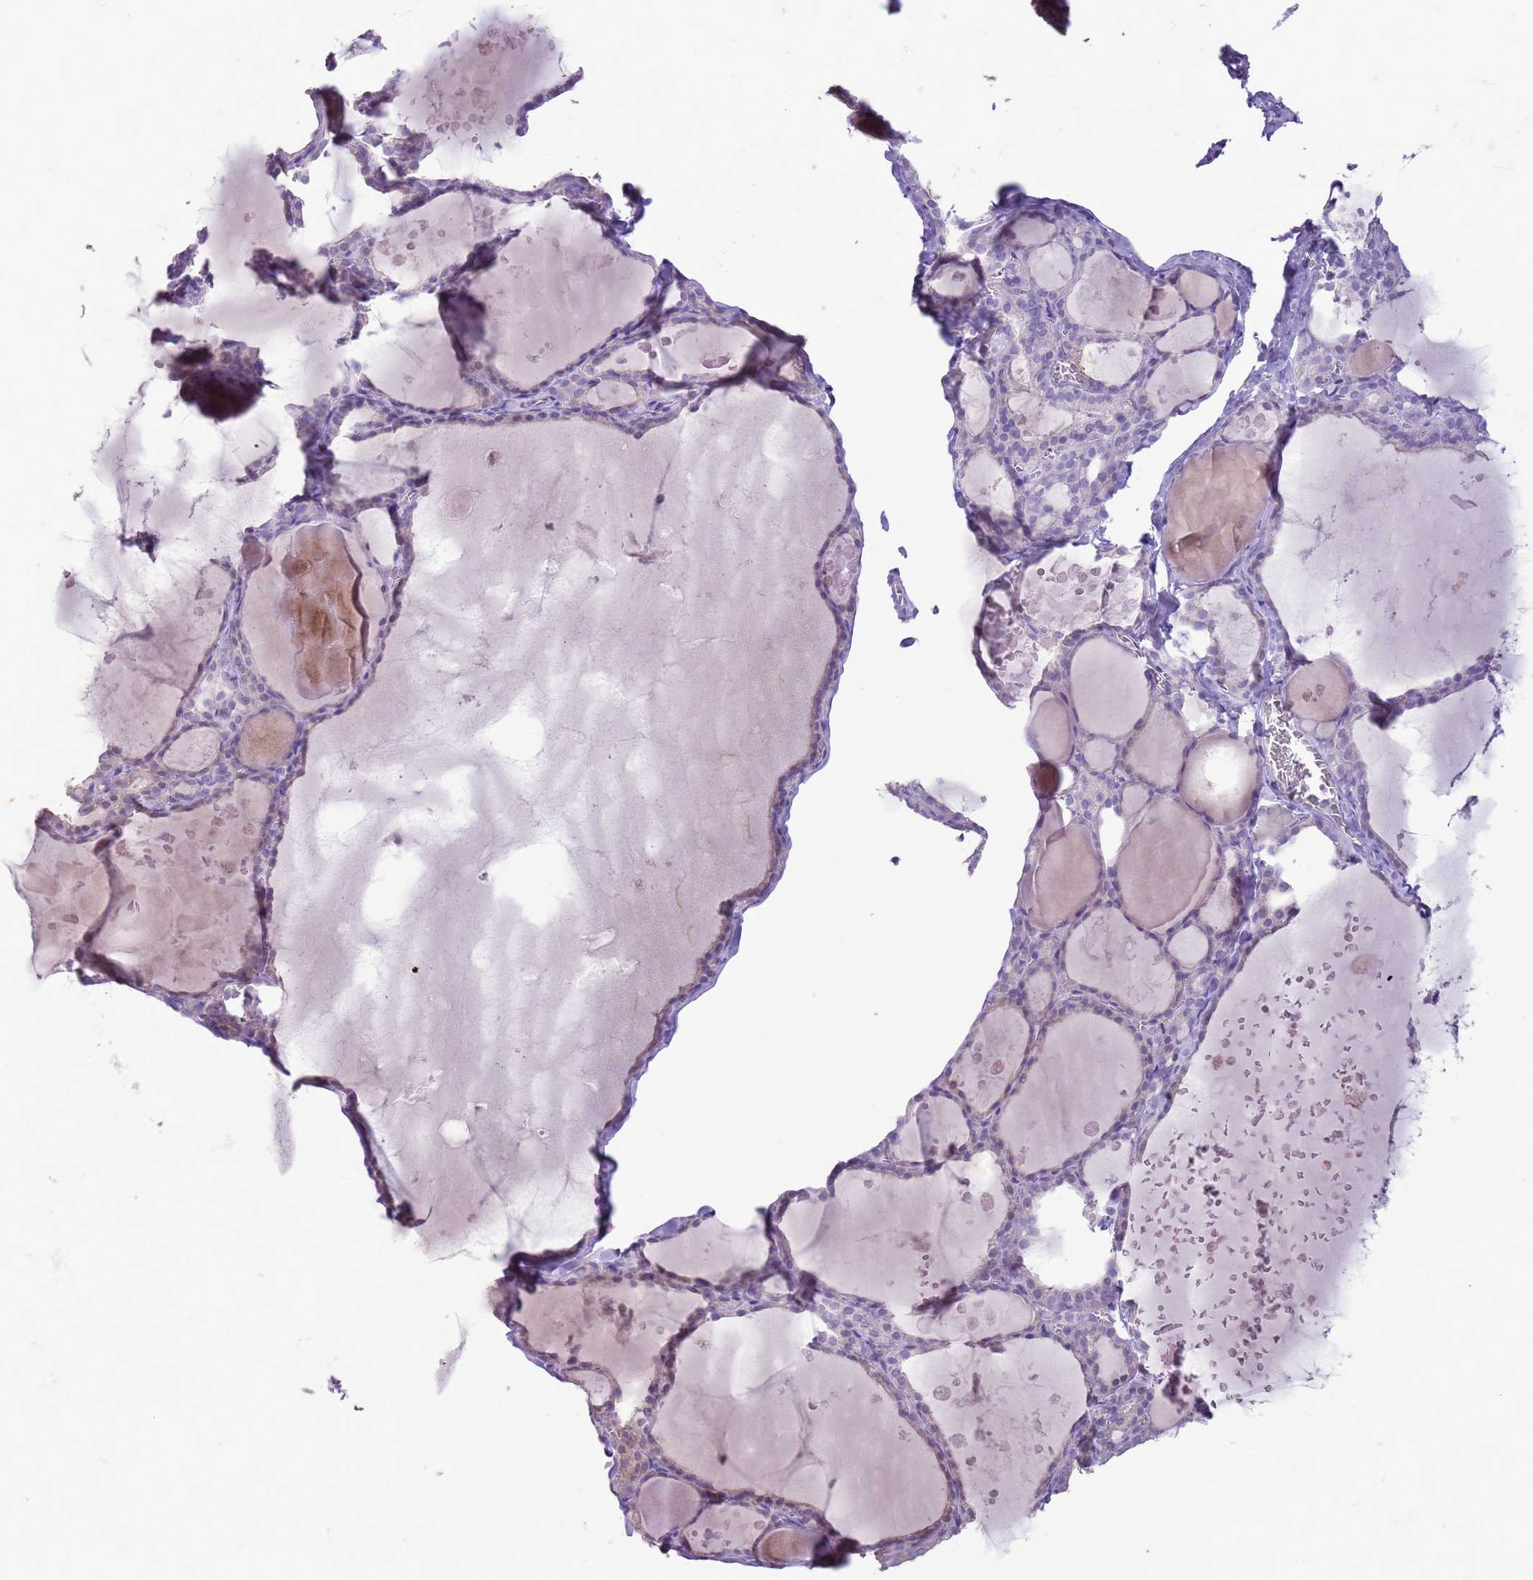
{"staining": {"intensity": "negative", "quantity": "none", "location": "none"}, "tissue": "thyroid gland", "cell_type": "Glandular cells", "image_type": "normal", "snomed": [{"axis": "morphology", "description": "Normal tissue, NOS"}, {"axis": "topography", "description": "Thyroid gland"}], "caption": "This photomicrograph is of unremarkable thyroid gland stained with immunohistochemistry (IHC) to label a protein in brown with the nuclei are counter-stained blue. There is no positivity in glandular cells. (Stains: DAB immunohistochemistry (IHC) with hematoxylin counter stain, Microscopy: brightfield microscopy at high magnification).", "gene": "GMNN", "patient": {"sex": "male", "age": 56}}